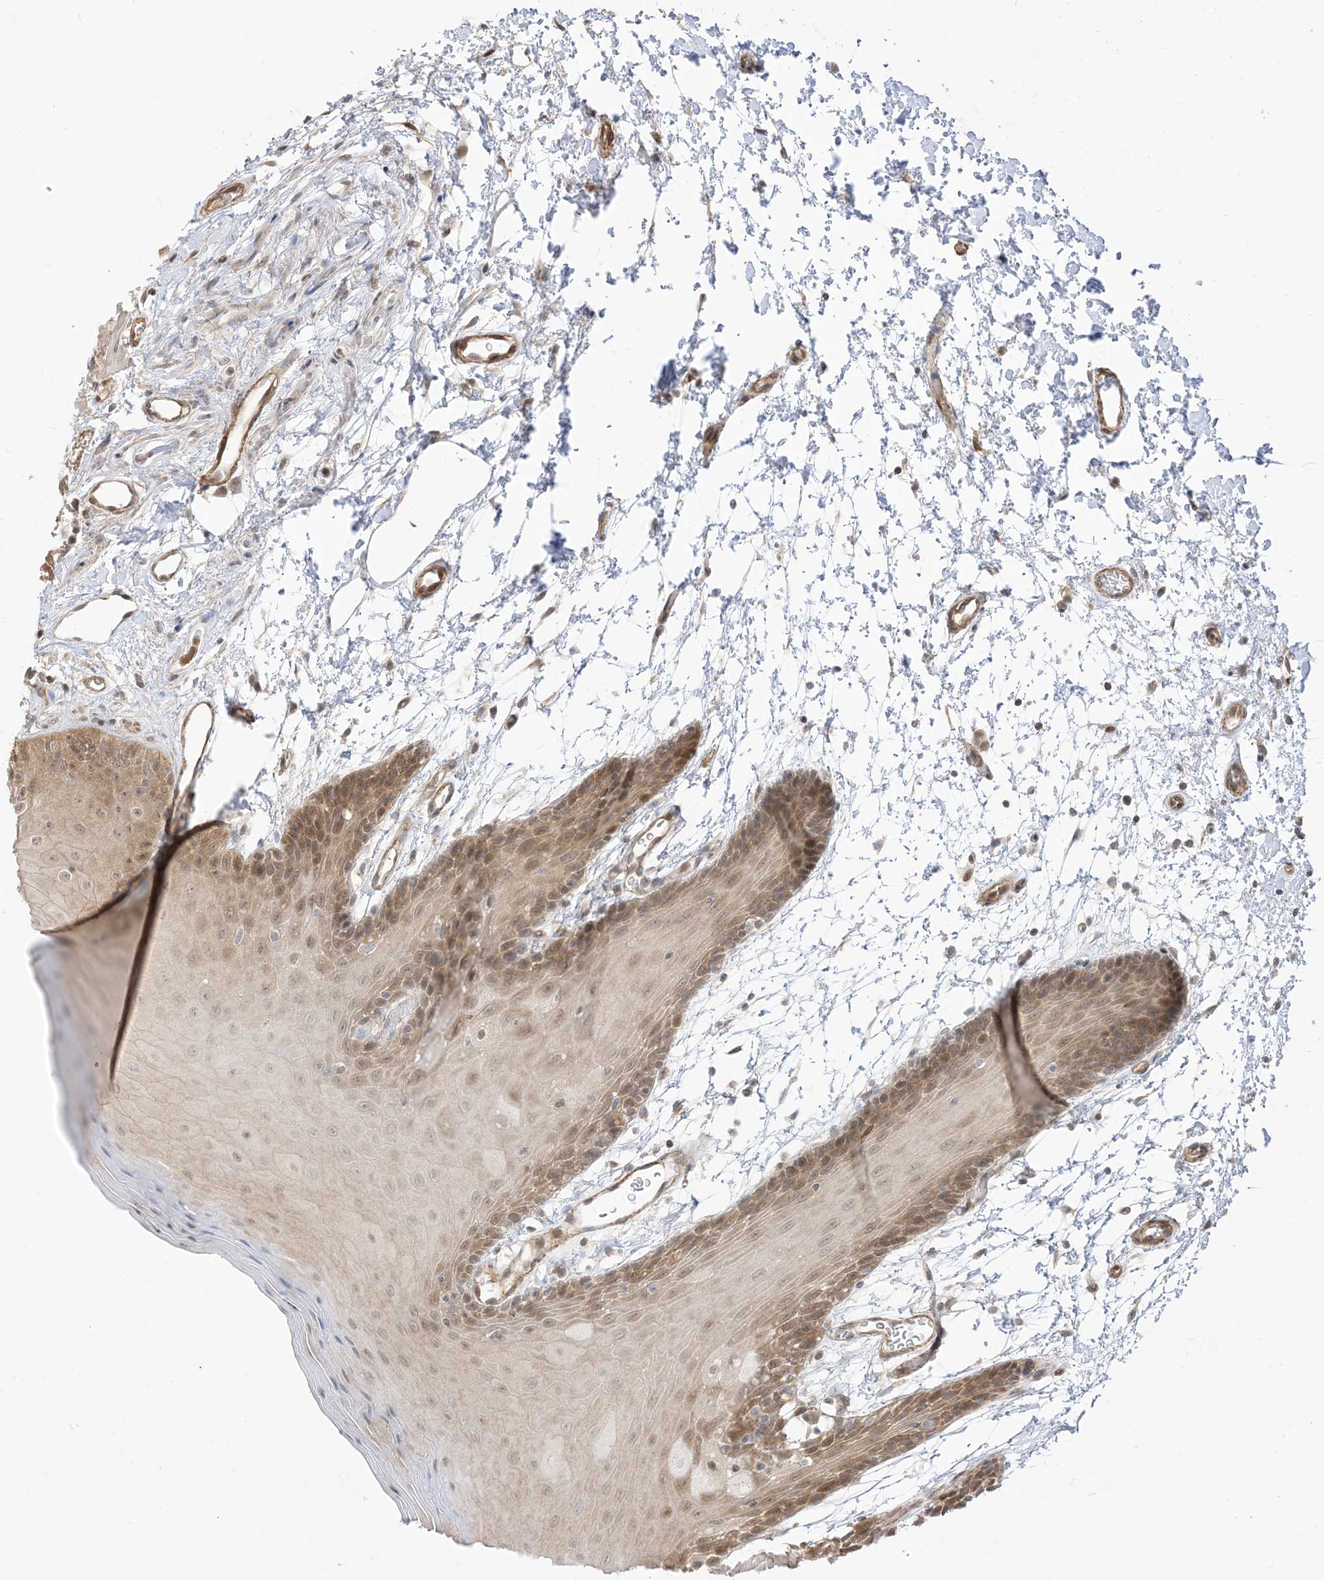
{"staining": {"intensity": "moderate", "quantity": "25%-75%", "location": "cytoplasmic/membranous,nuclear"}, "tissue": "oral mucosa", "cell_type": "Squamous epithelial cells", "image_type": "normal", "snomed": [{"axis": "morphology", "description": "Normal tissue, NOS"}, {"axis": "topography", "description": "Skeletal muscle"}, {"axis": "topography", "description": "Oral tissue"}, {"axis": "topography", "description": "Salivary gland"}, {"axis": "topography", "description": "Peripheral nerve tissue"}], "caption": "Immunohistochemistry of benign human oral mucosa demonstrates medium levels of moderate cytoplasmic/membranous,nuclear staining in approximately 25%-75% of squamous epithelial cells.", "gene": "TBCC", "patient": {"sex": "male", "age": 54}}